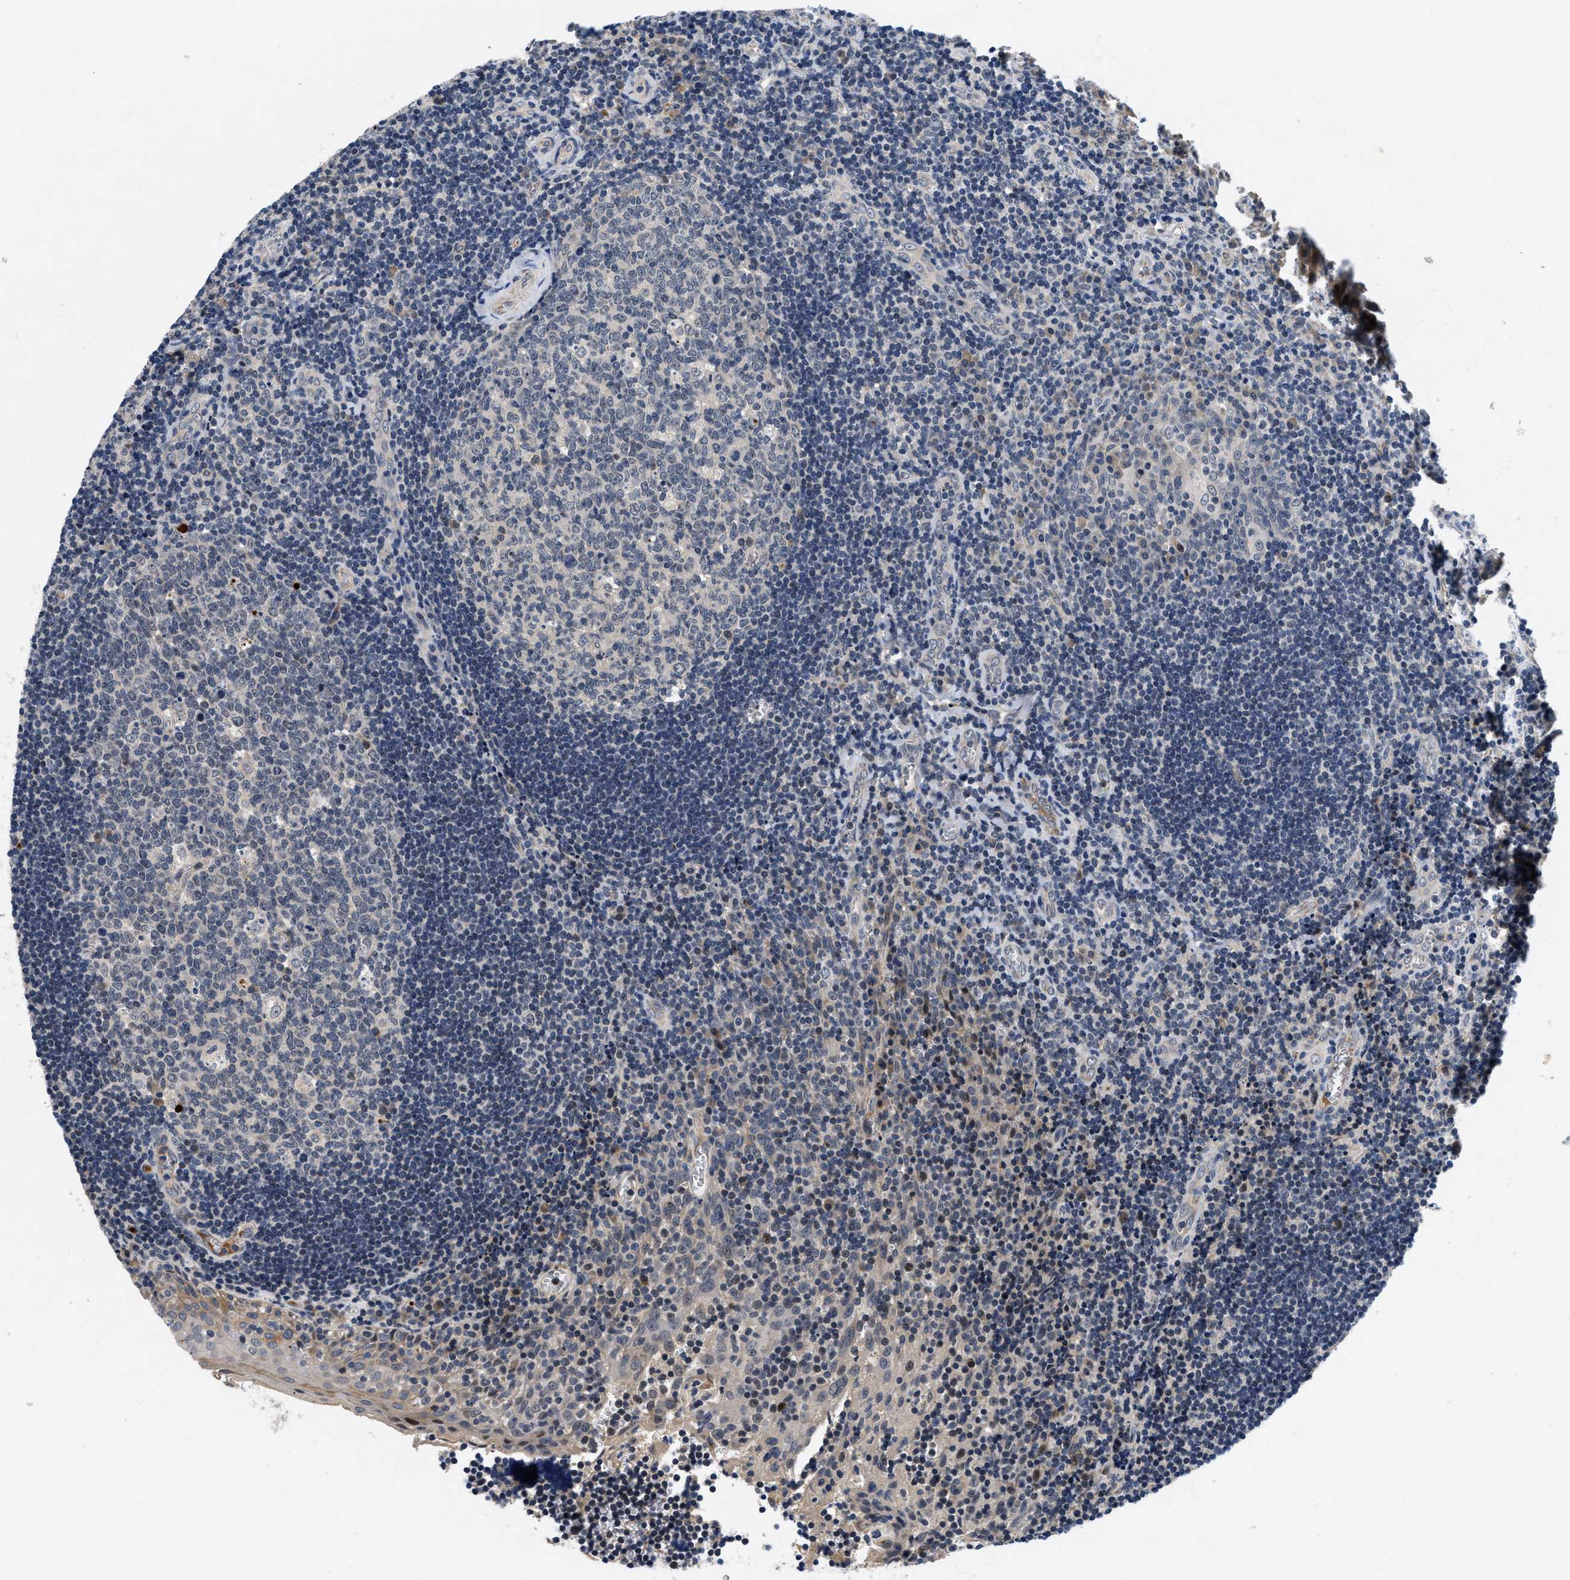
{"staining": {"intensity": "negative", "quantity": "none", "location": "none"}, "tissue": "tonsil", "cell_type": "Germinal center cells", "image_type": "normal", "snomed": [{"axis": "morphology", "description": "Normal tissue, NOS"}, {"axis": "morphology", "description": "Inflammation, NOS"}, {"axis": "topography", "description": "Tonsil"}], "caption": "A micrograph of human tonsil is negative for staining in germinal center cells. (DAB immunohistochemistry (IHC), high magnification).", "gene": "PDP1", "patient": {"sex": "female", "age": 31}}